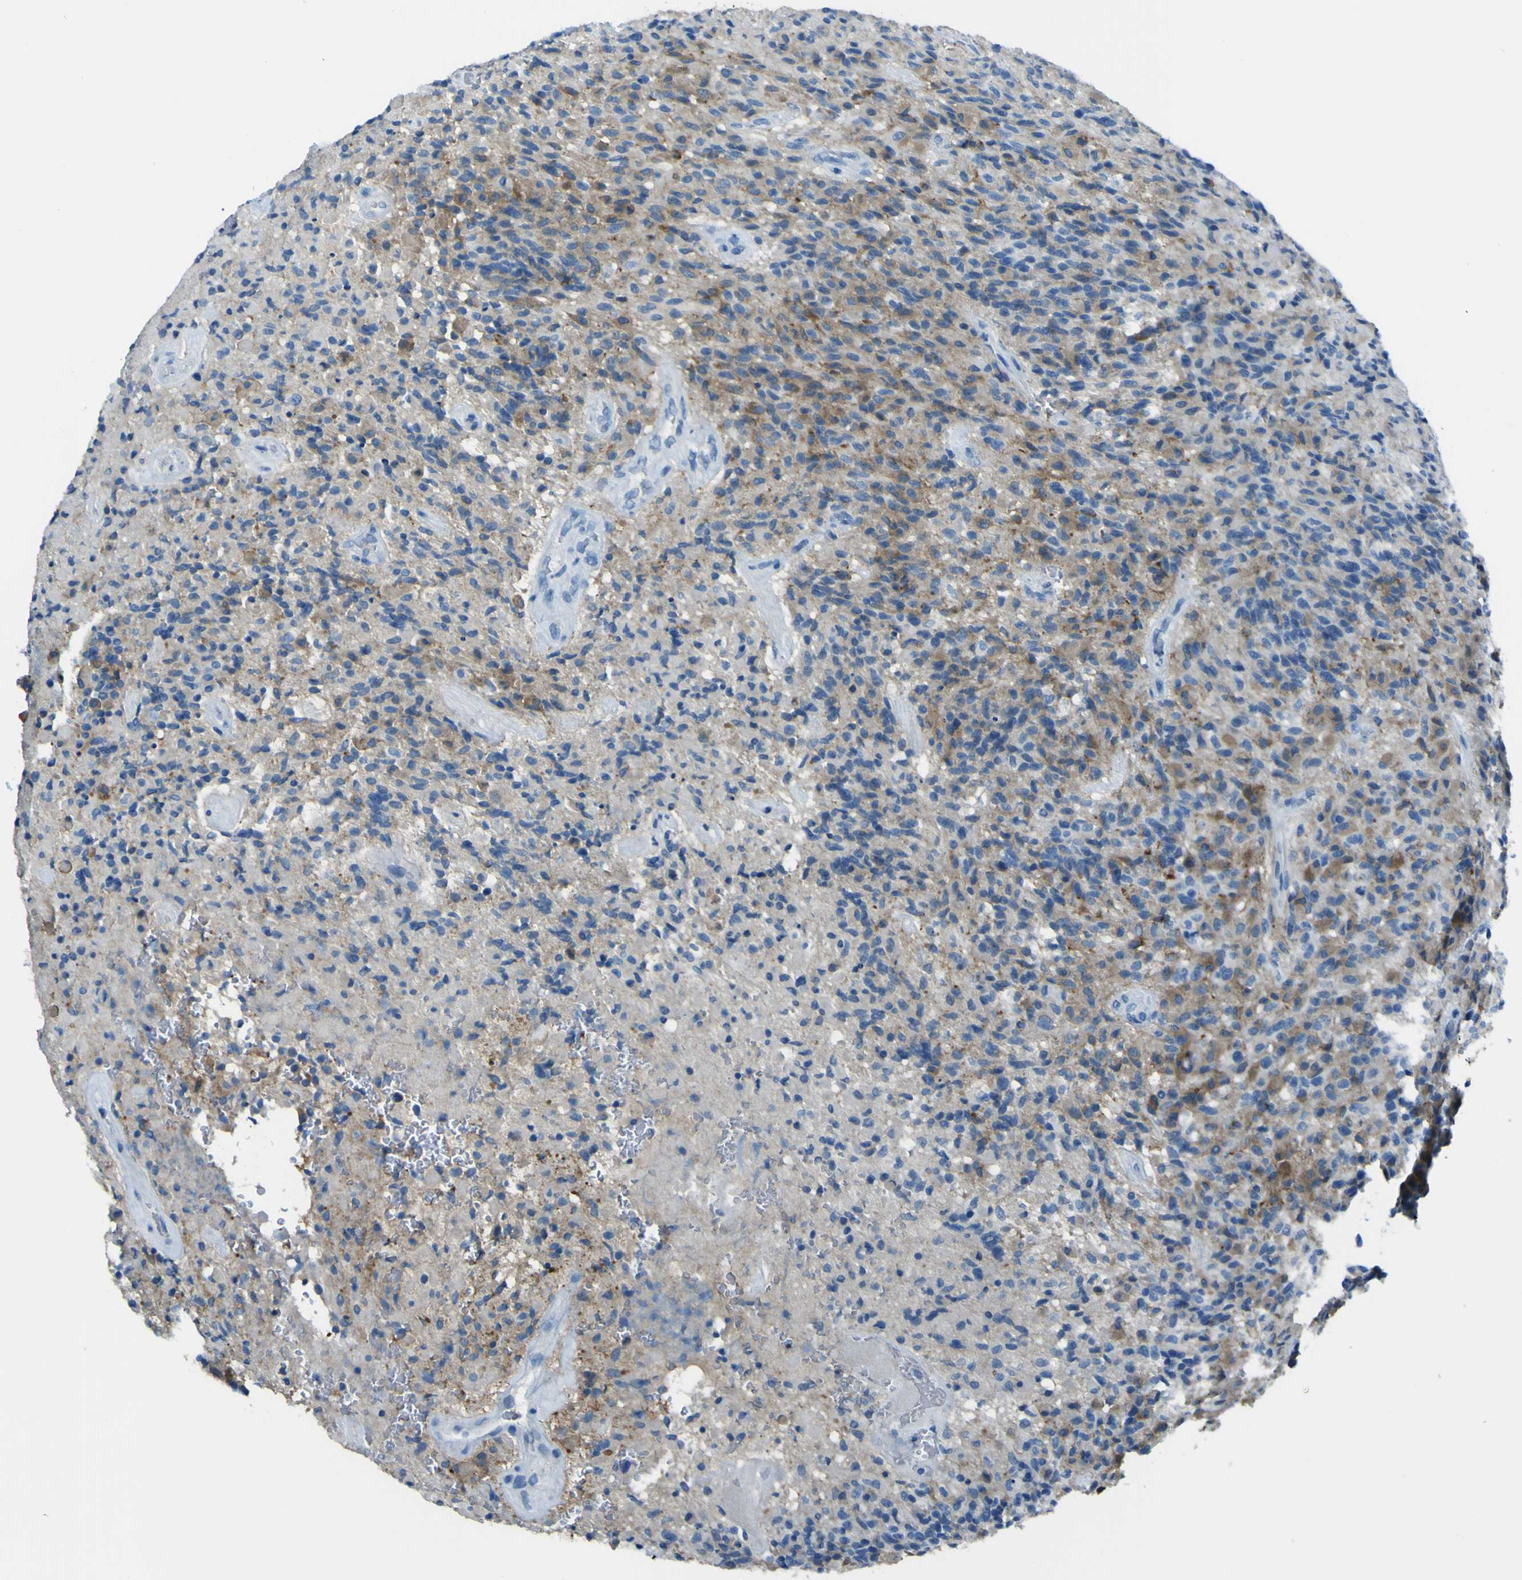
{"staining": {"intensity": "negative", "quantity": "none", "location": "none"}, "tissue": "glioma", "cell_type": "Tumor cells", "image_type": "cancer", "snomed": [{"axis": "morphology", "description": "Glioma, malignant, High grade"}, {"axis": "topography", "description": "Brain"}], "caption": "Tumor cells are negative for brown protein staining in glioma. (DAB immunohistochemistry visualized using brightfield microscopy, high magnification).", "gene": "PHKG1", "patient": {"sex": "male", "age": 71}}